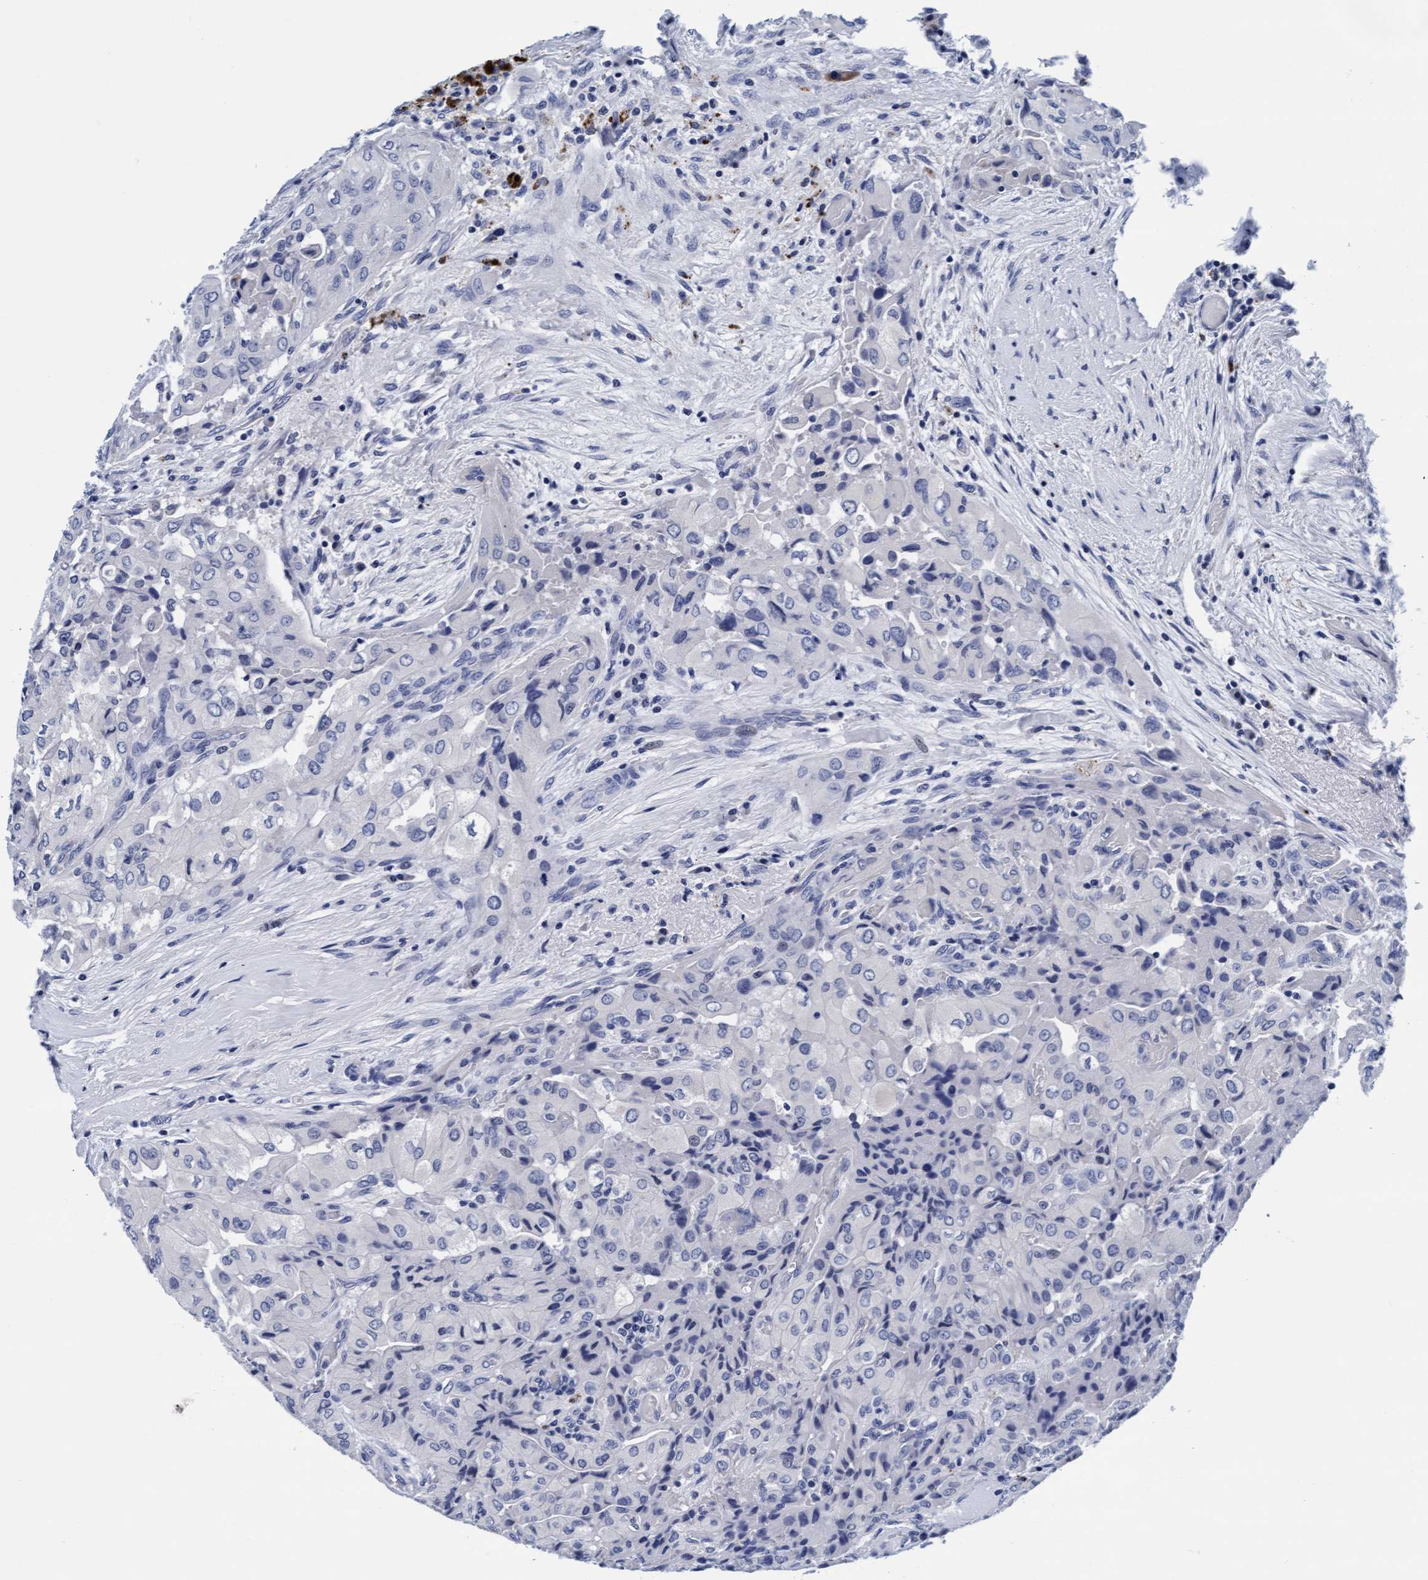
{"staining": {"intensity": "negative", "quantity": "none", "location": "none"}, "tissue": "thyroid cancer", "cell_type": "Tumor cells", "image_type": "cancer", "snomed": [{"axis": "morphology", "description": "Papillary adenocarcinoma, NOS"}, {"axis": "topography", "description": "Thyroid gland"}], "caption": "IHC of human thyroid cancer displays no staining in tumor cells. Nuclei are stained in blue.", "gene": "ARSG", "patient": {"sex": "female", "age": 59}}